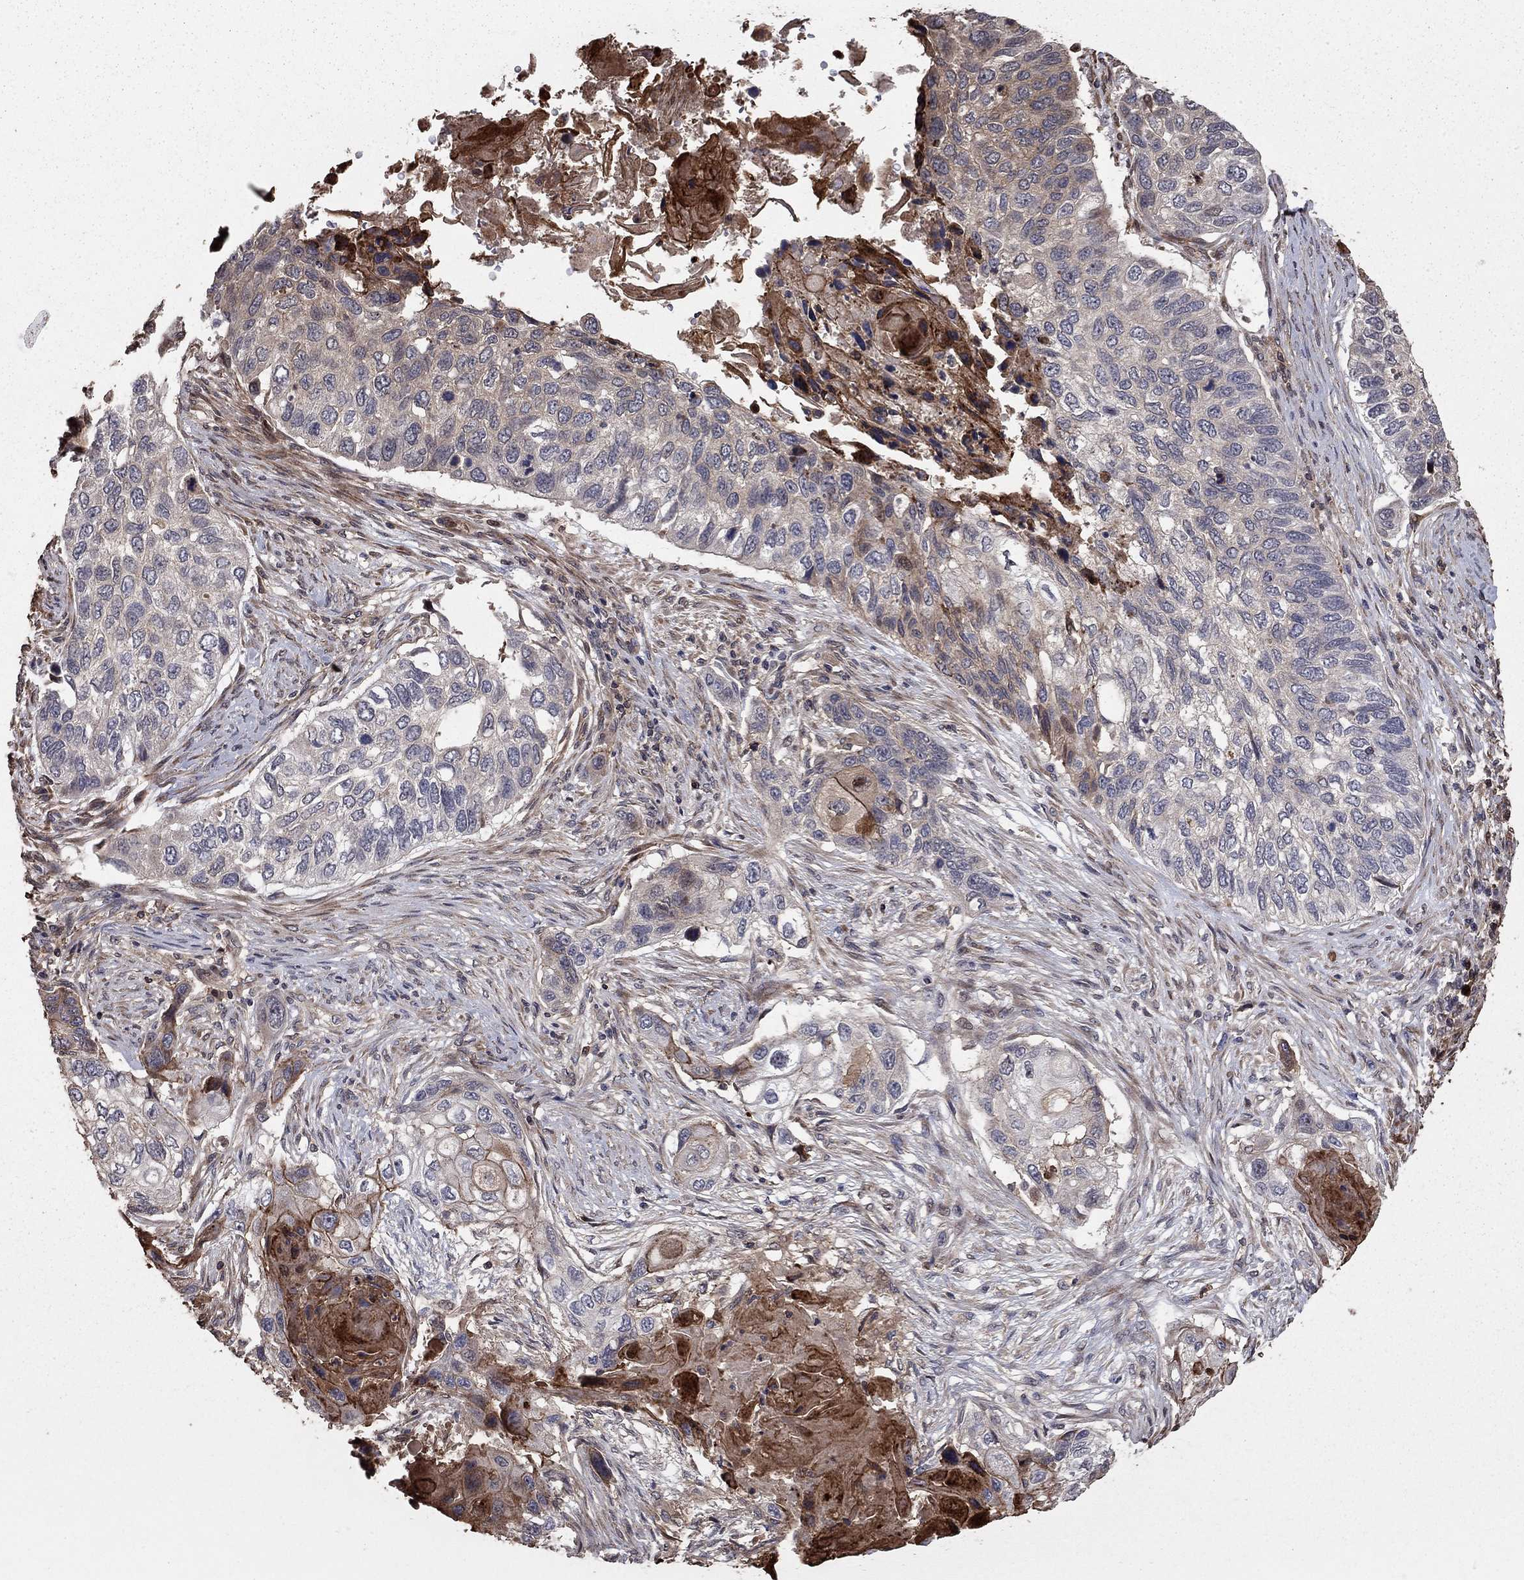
{"staining": {"intensity": "moderate", "quantity": "<25%", "location": "cytoplasmic/membranous"}, "tissue": "lung cancer", "cell_type": "Tumor cells", "image_type": "cancer", "snomed": [{"axis": "morphology", "description": "Normal tissue, NOS"}, {"axis": "morphology", "description": "Squamous cell carcinoma, NOS"}, {"axis": "topography", "description": "Bronchus"}, {"axis": "topography", "description": "Lung"}], "caption": "Immunohistochemical staining of squamous cell carcinoma (lung) shows low levels of moderate cytoplasmic/membranous protein positivity in approximately <25% of tumor cells. (DAB (3,3'-diaminobenzidine) IHC with brightfield microscopy, high magnification).", "gene": "GYG1", "patient": {"sex": "male", "age": 69}}